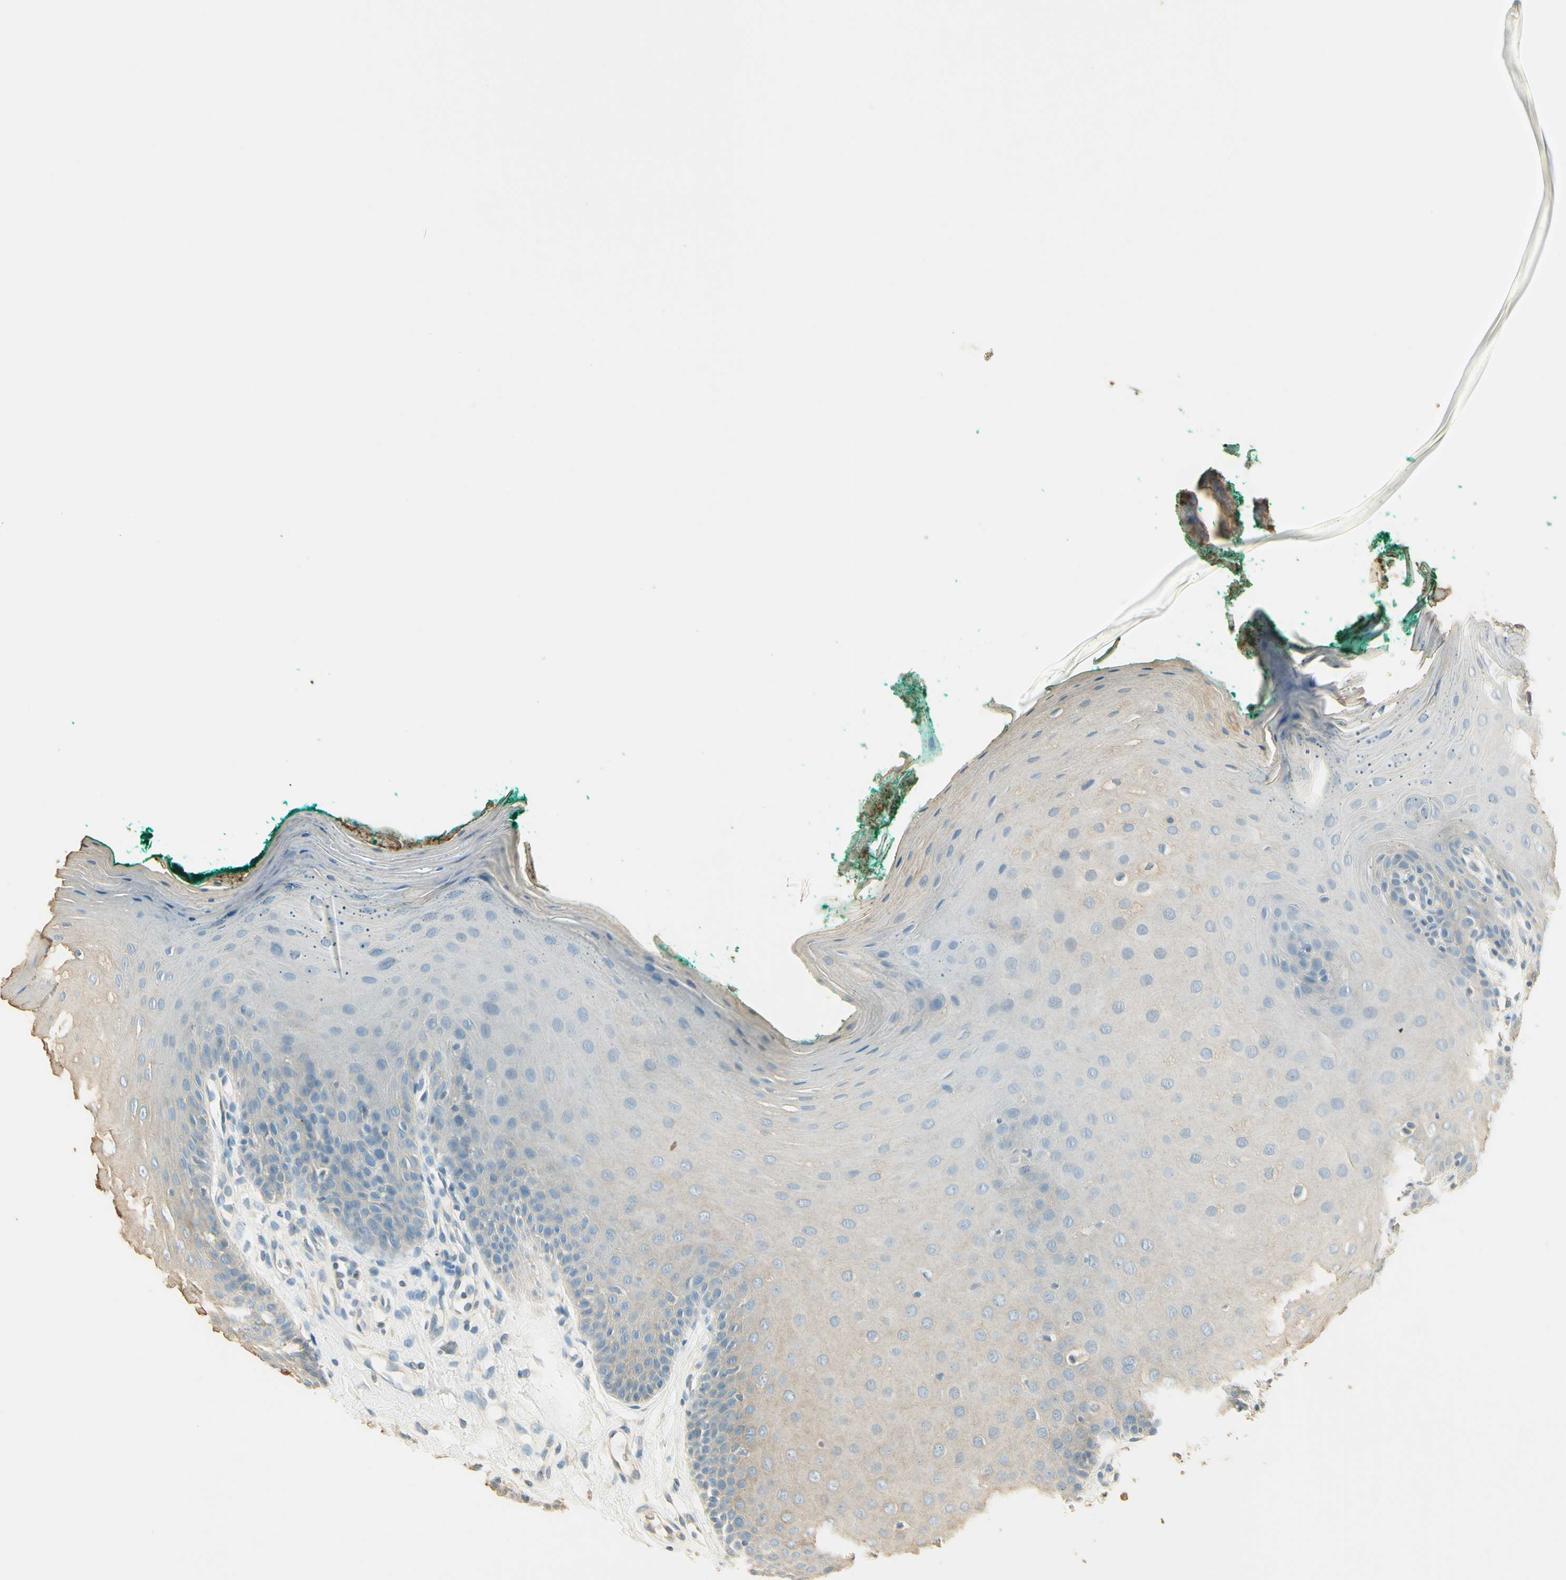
{"staining": {"intensity": "weak", "quantity": "<25%", "location": "cytoplasmic/membranous"}, "tissue": "oral mucosa", "cell_type": "Squamous epithelial cells", "image_type": "normal", "snomed": [{"axis": "morphology", "description": "Normal tissue, NOS"}, {"axis": "topography", "description": "Skeletal muscle"}, {"axis": "topography", "description": "Oral tissue"}], "caption": "Immunohistochemistry histopathology image of benign human oral mucosa stained for a protein (brown), which shows no expression in squamous epithelial cells. (DAB IHC, high magnification).", "gene": "UXS1", "patient": {"sex": "male", "age": 58}}